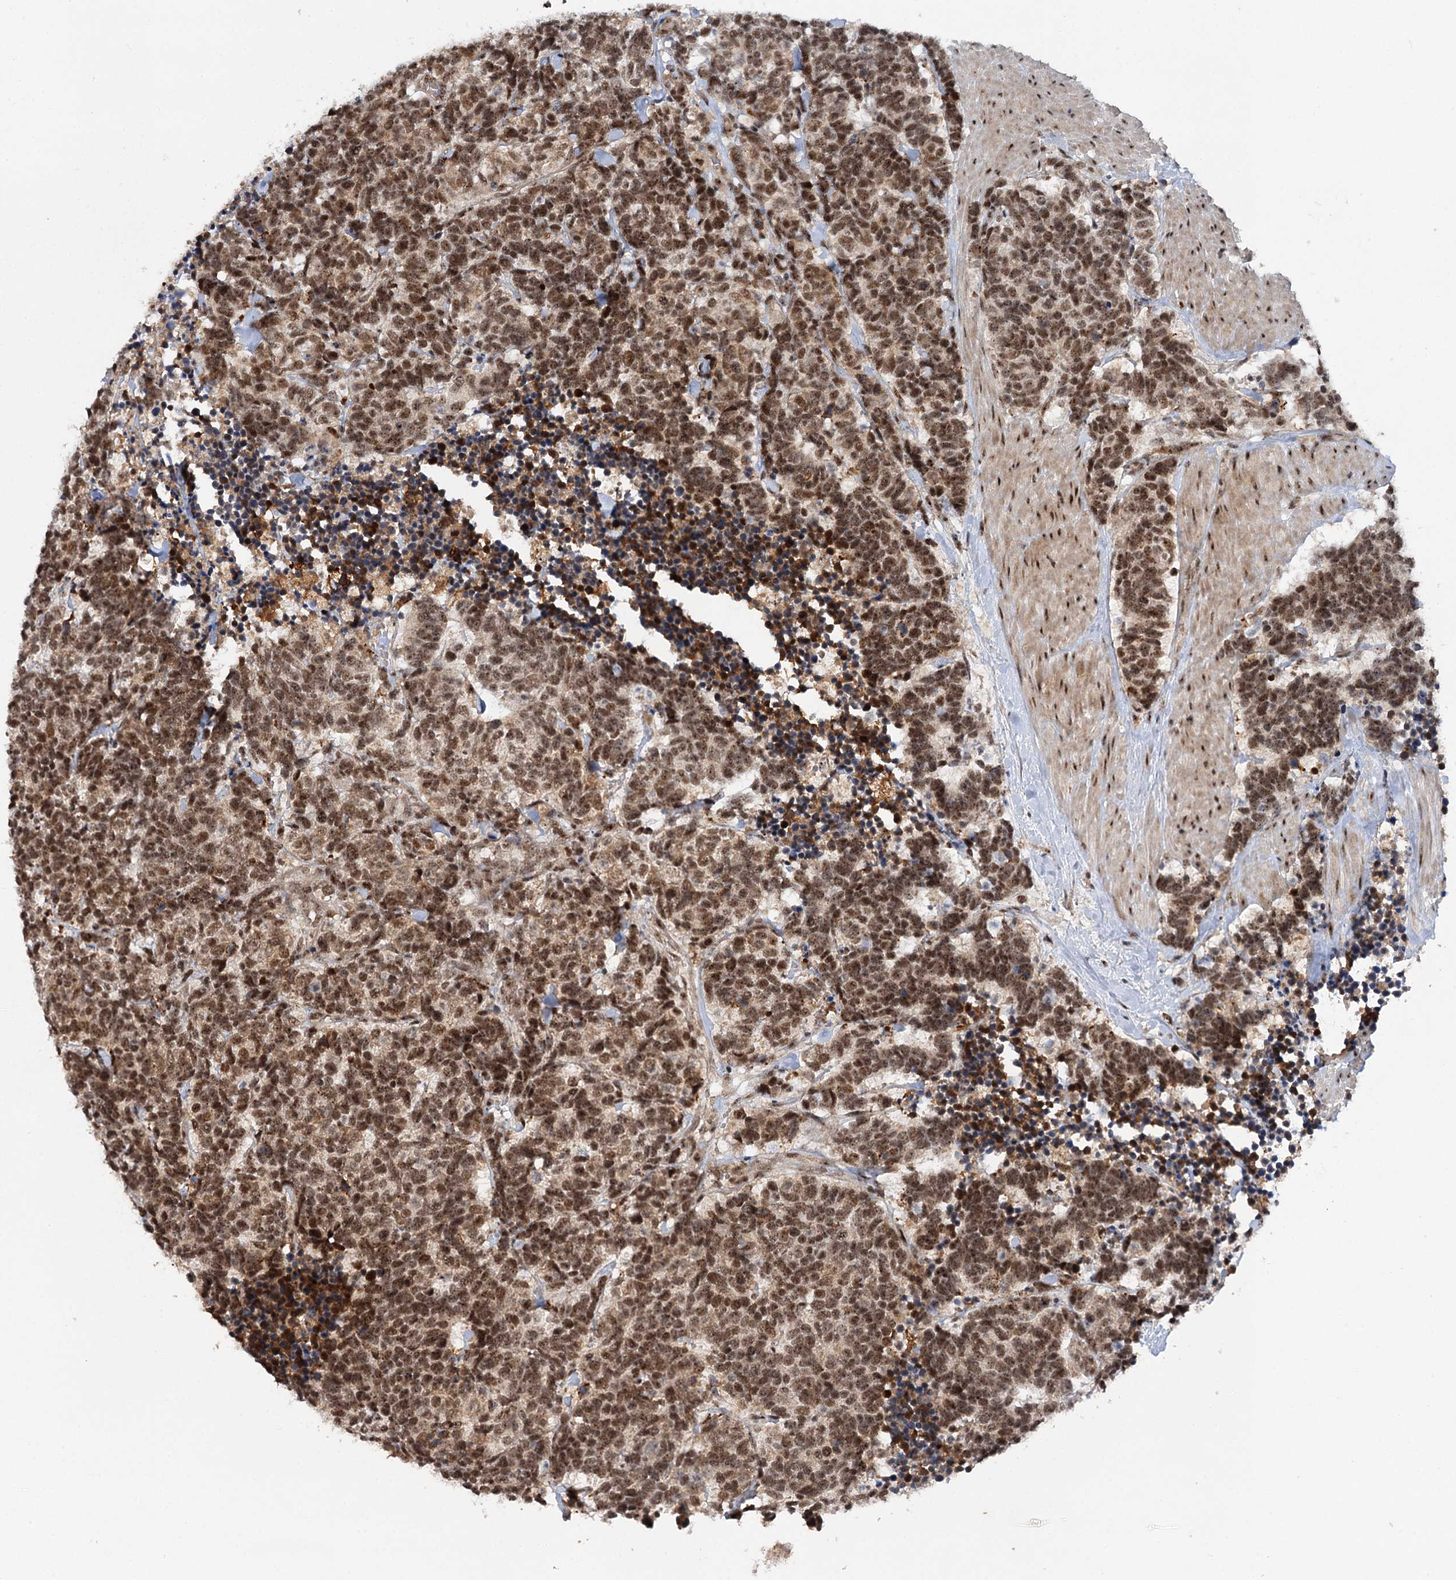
{"staining": {"intensity": "moderate", "quantity": ">75%", "location": "nuclear"}, "tissue": "carcinoid", "cell_type": "Tumor cells", "image_type": "cancer", "snomed": [{"axis": "morphology", "description": "Carcinoma, NOS"}, {"axis": "morphology", "description": "Carcinoid, malignant, NOS"}, {"axis": "topography", "description": "Urinary bladder"}], "caption": "There is medium levels of moderate nuclear staining in tumor cells of carcinoid, as demonstrated by immunohistochemical staining (brown color).", "gene": "BUD13", "patient": {"sex": "male", "age": 57}}